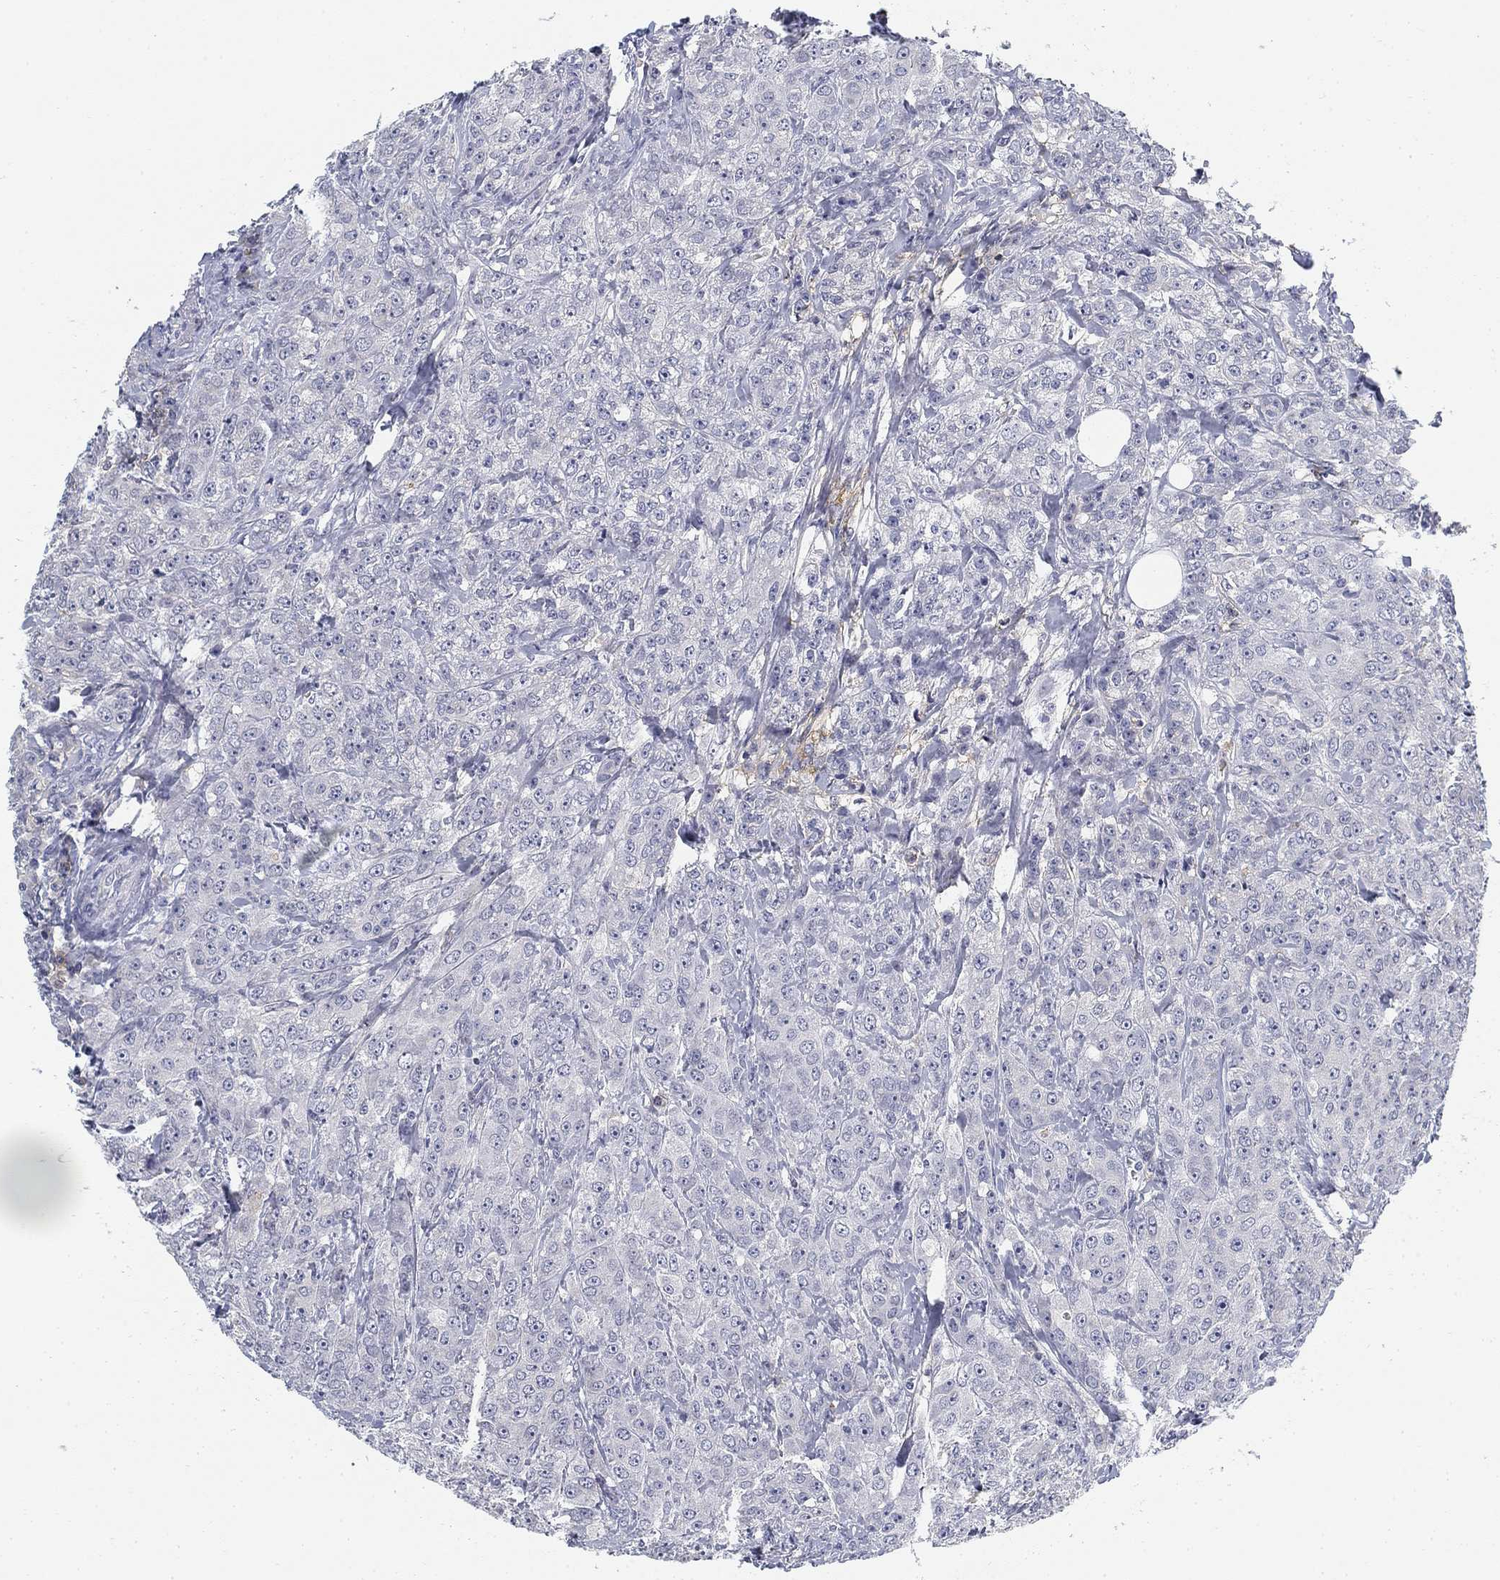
{"staining": {"intensity": "negative", "quantity": "none", "location": "none"}, "tissue": "breast cancer", "cell_type": "Tumor cells", "image_type": "cancer", "snomed": [{"axis": "morphology", "description": "Duct carcinoma"}, {"axis": "topography", "description": "Breast"}], "caption": "DAB immunohistochemical staining of invasive ductal carcinoma (breast) reveals no significant expression in tumor cells. (DAB (3,3'-diaminobenzidine) immunohistochemistry (IHC) visualized using brightfield microscopy, high magnification).", "gene": "SLC2A5", "patient": {"sex": "female", "age": 43}}